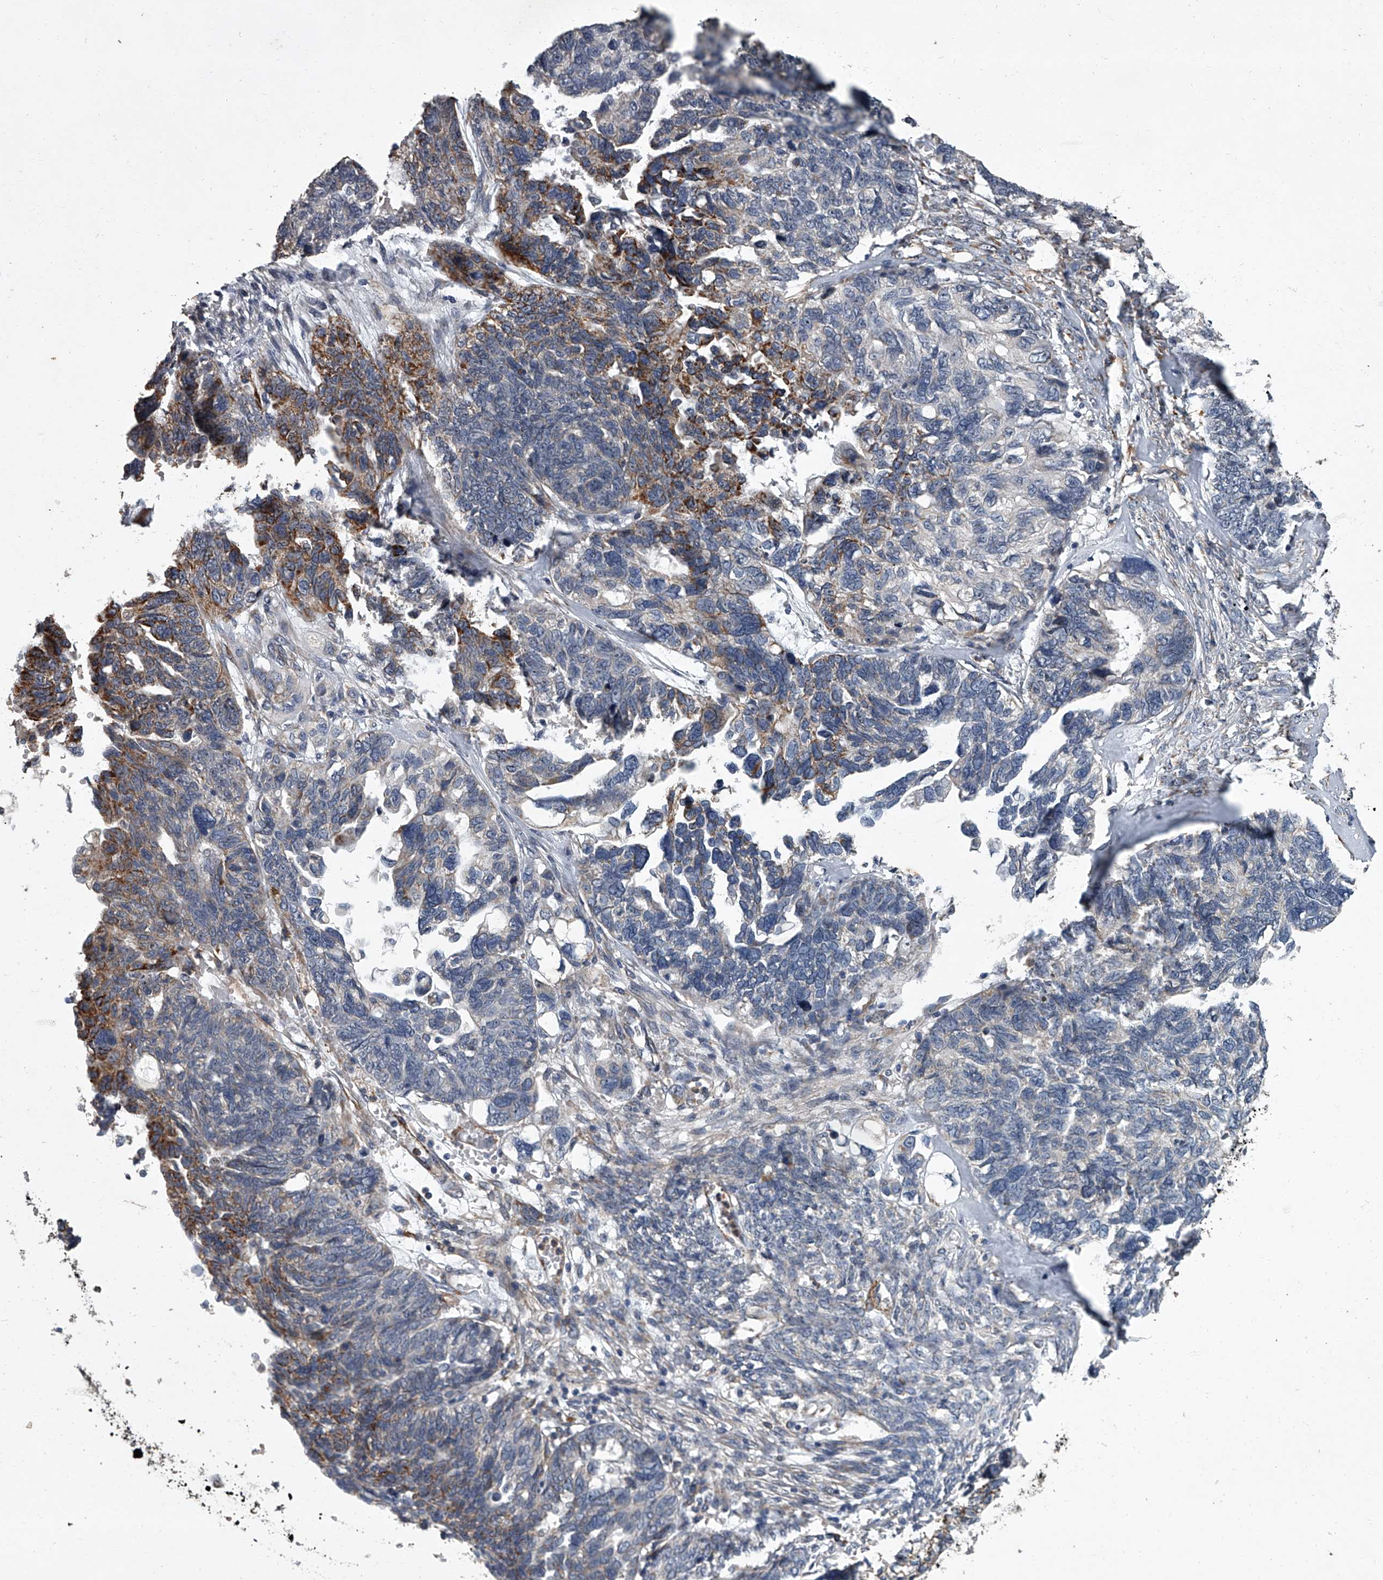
{"staining": {"intensity": "moderate", "quantity": "<25%", "location": "cytoplasmic/membranous"}, "tissue": "ovarian cancer", "cell_type": "Tumor cells", "image_type": "cancer", "snomed": [{"axis": "morphology", "description": "Cystadenocarcinoma, serous, NOS"}, {"axis": "topography", "description": "Ovary"}], "caption": "Immunohistochemical staining of human ovarian cancer (serous cystadenocarcinoma) reveals moderate cytoplasmic/membranous protein staining in approximately <25% of tumor cells.", "gene": "SIRT4", "patient": {"sex": "female", "age": 79}}